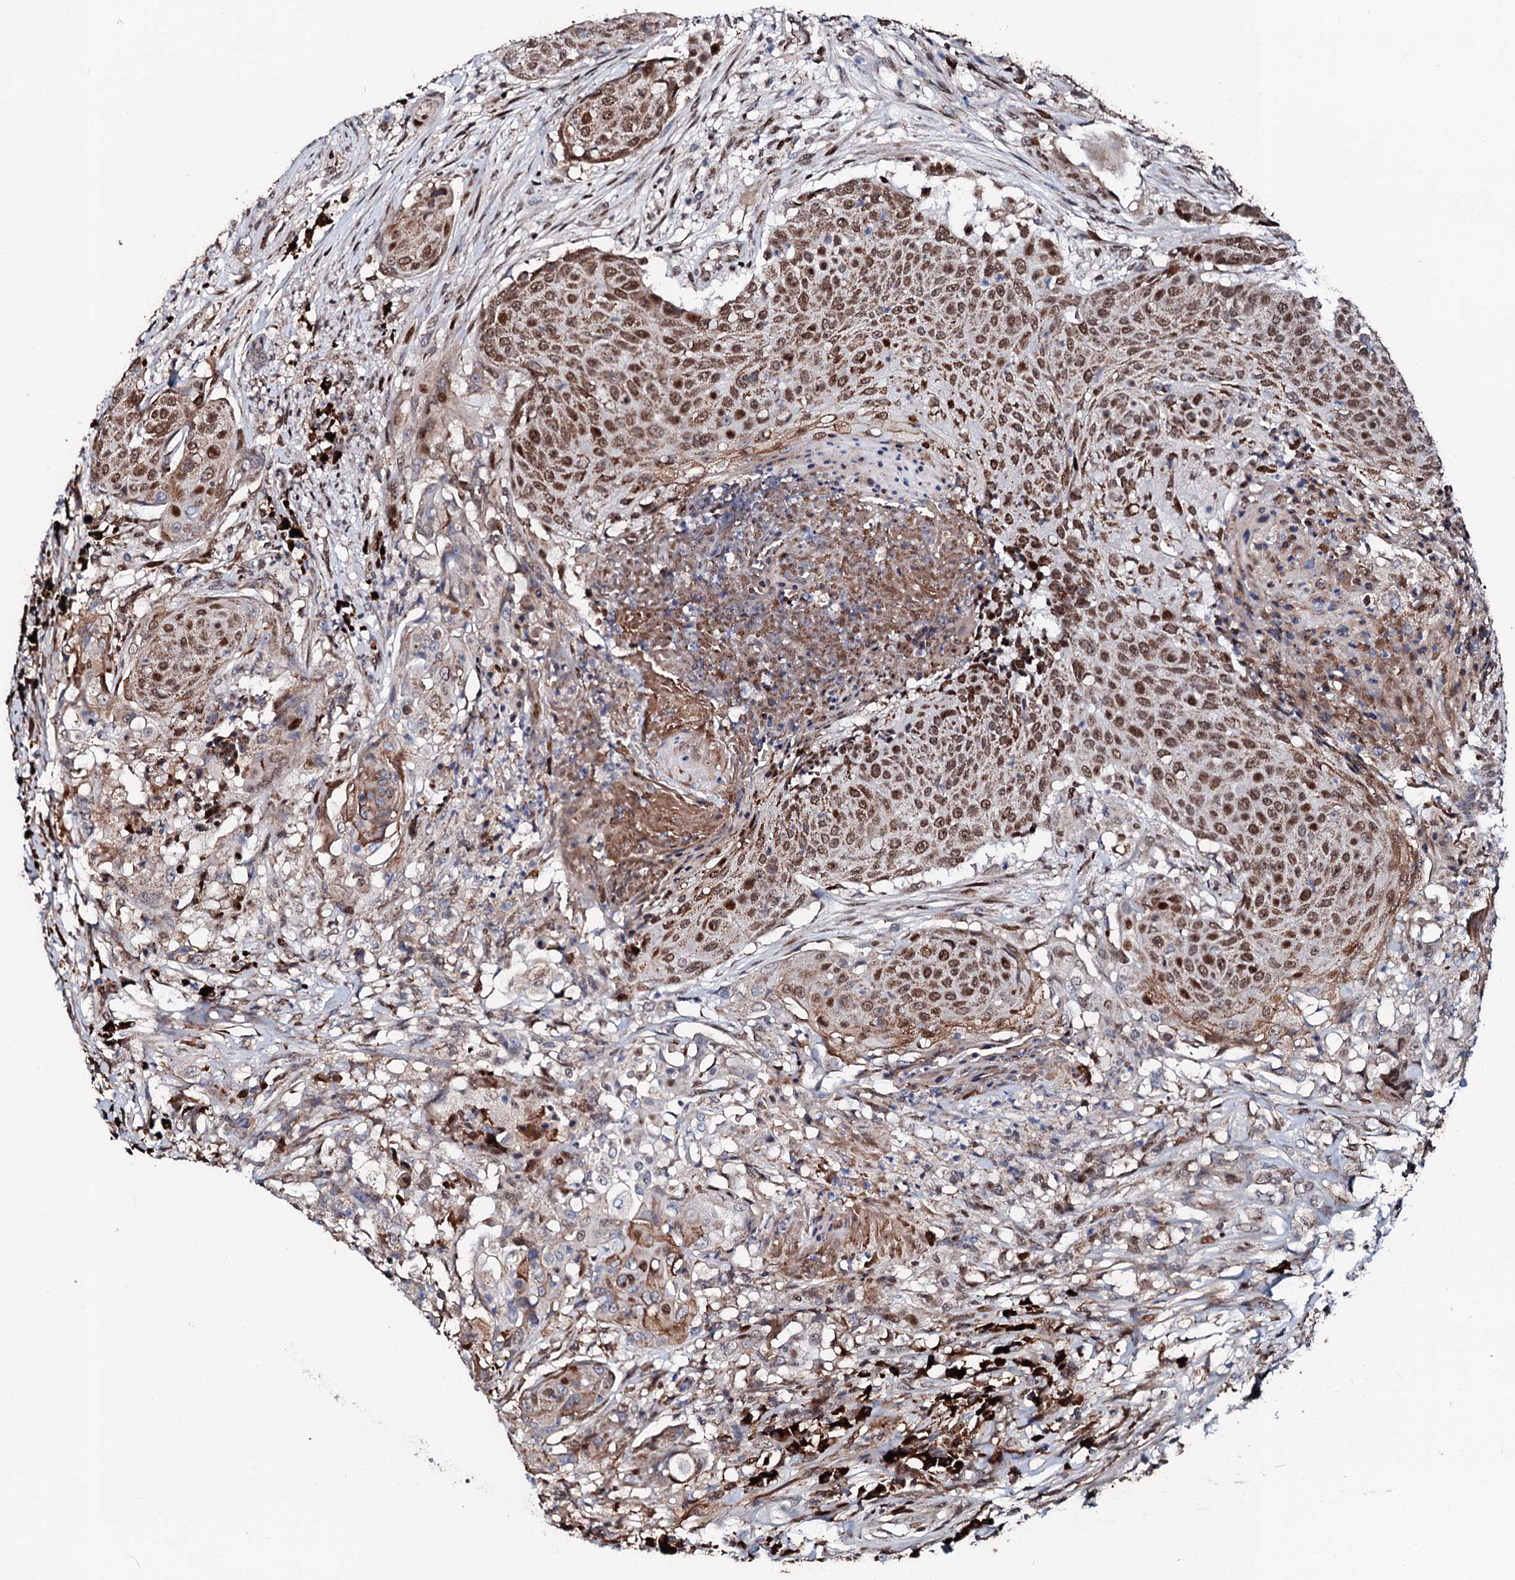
{"staining": {"intensity": "moderate", "quantity": ">75%", "location": "cytoplasmic/membranous,nuclear"}, "tissue": "urothelial cancer", "cell_type": "Tumor cells", "image_type": "cancer", "snomed": [{"axis": "morphology", "description": "Urothelial carcinoma, High grade"}, {"axis": "topography", "description": "Urinary bladder"}], "caption": "Protein expression analysis of human high-grade urothelial carcinoma reveals moderate cytoplasmic/membranous and nuclear positivity in about >75% of tumor cells.", "gene": "KIF18A", "patient": {"sex": "female", "age": 63}}